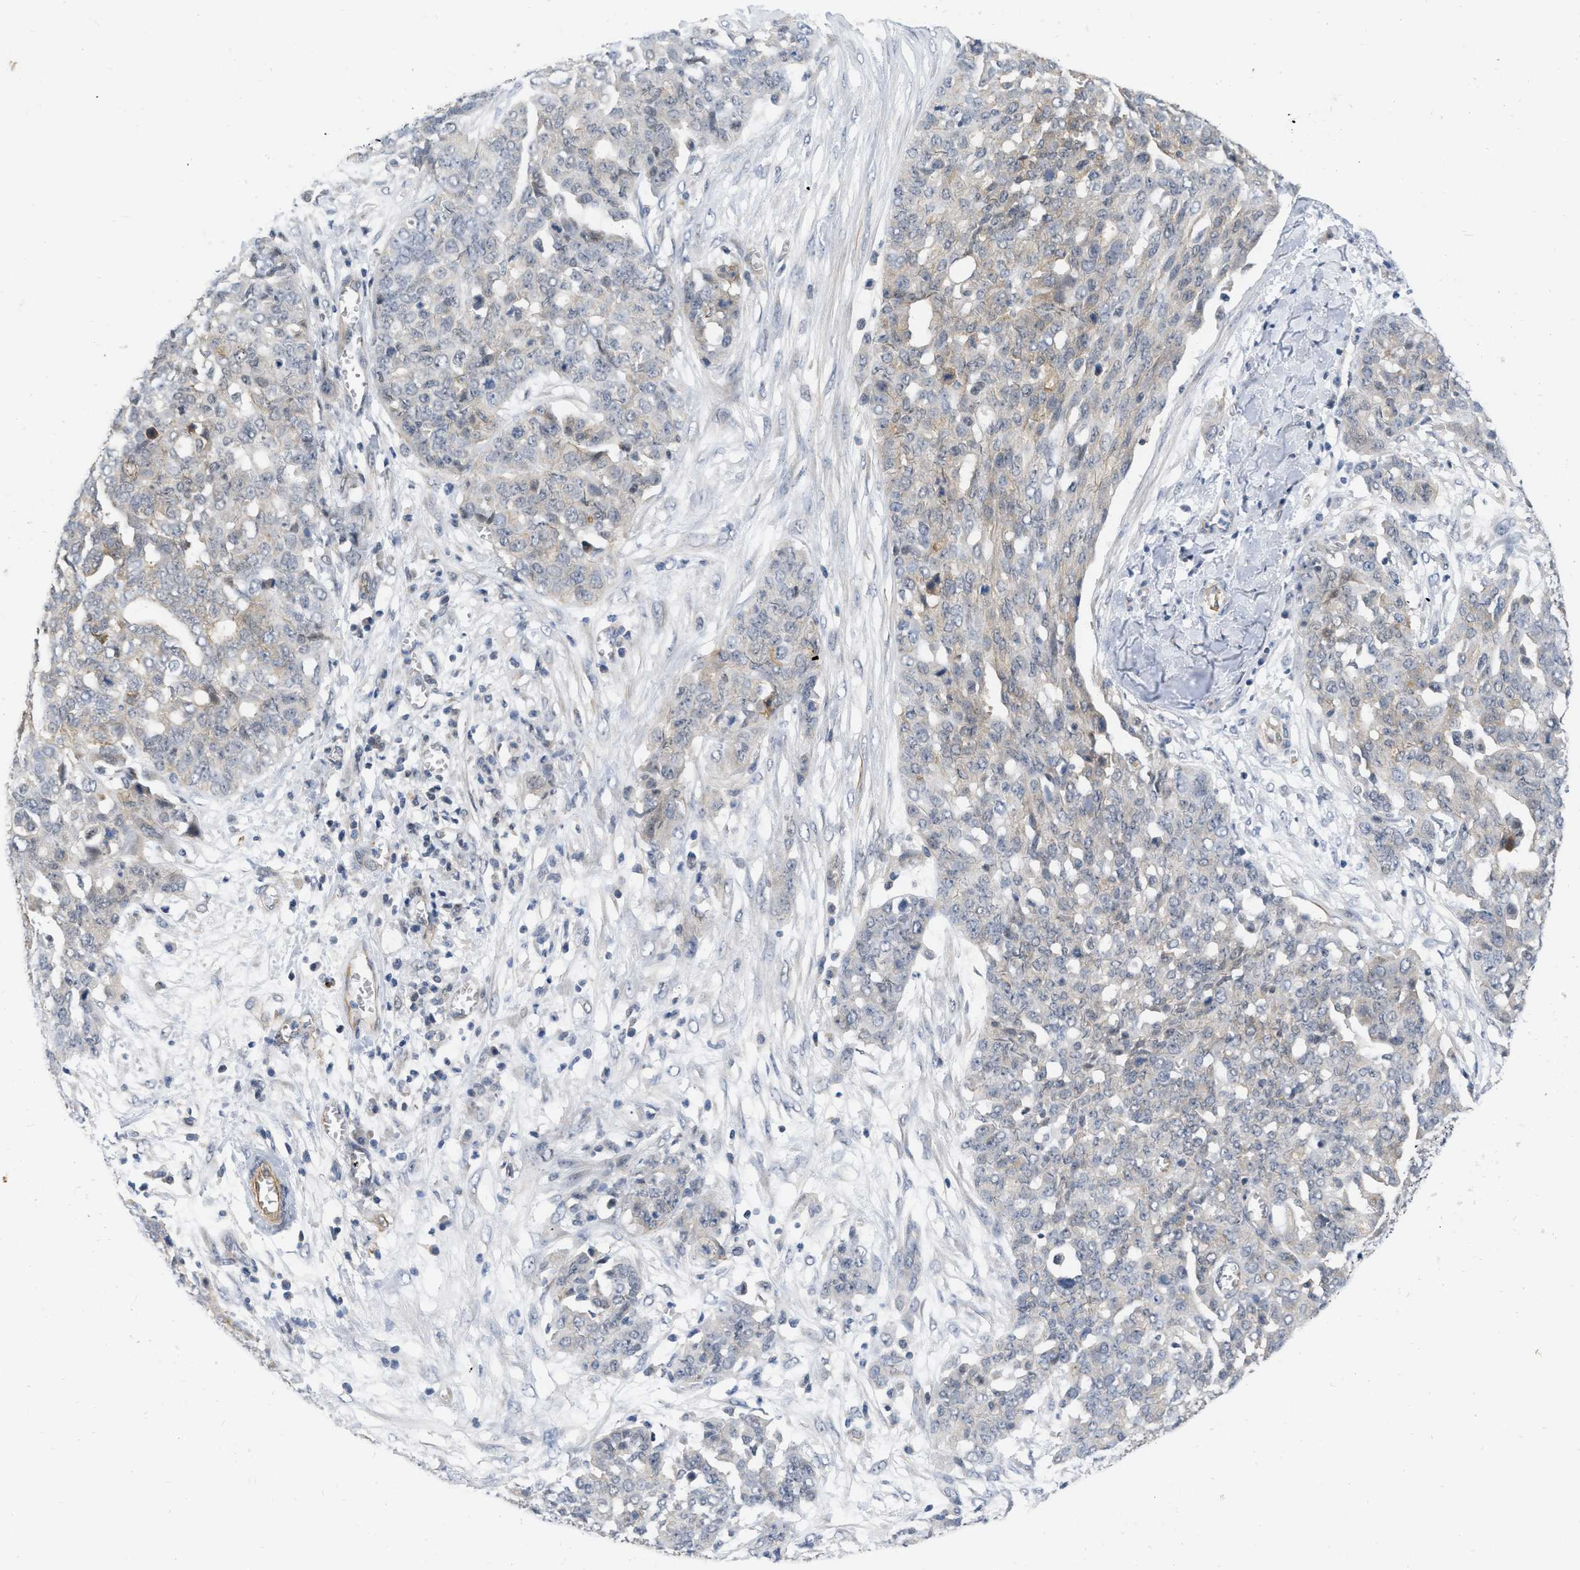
{"staining": {"intensity": "negative", "quantity": "none", "location": "none"}, "tissue": "ovarian cancer", "cell_type": "Tumor cells", "image_type": "cancer", "snomed": [{"axis": "morphology", "description": "Cystadenocarcinoma, serous, NOS"}, {"axis": "topography", "description": "Soft tissue"}, {"axis": "topography", "description": "Ovary"}], "caption": "Tumor cells show no significant protein positivity in ovarian cancer. Brightfield microscopy of immunohistochemistry (IHC) stained with DAB (3,3'-diaminobenzidine) (brown) and hematoxylin (blue), captured at high magnification.", "gene": "NAPEPLD", "patient": {"sex": "female", "age": 57}}